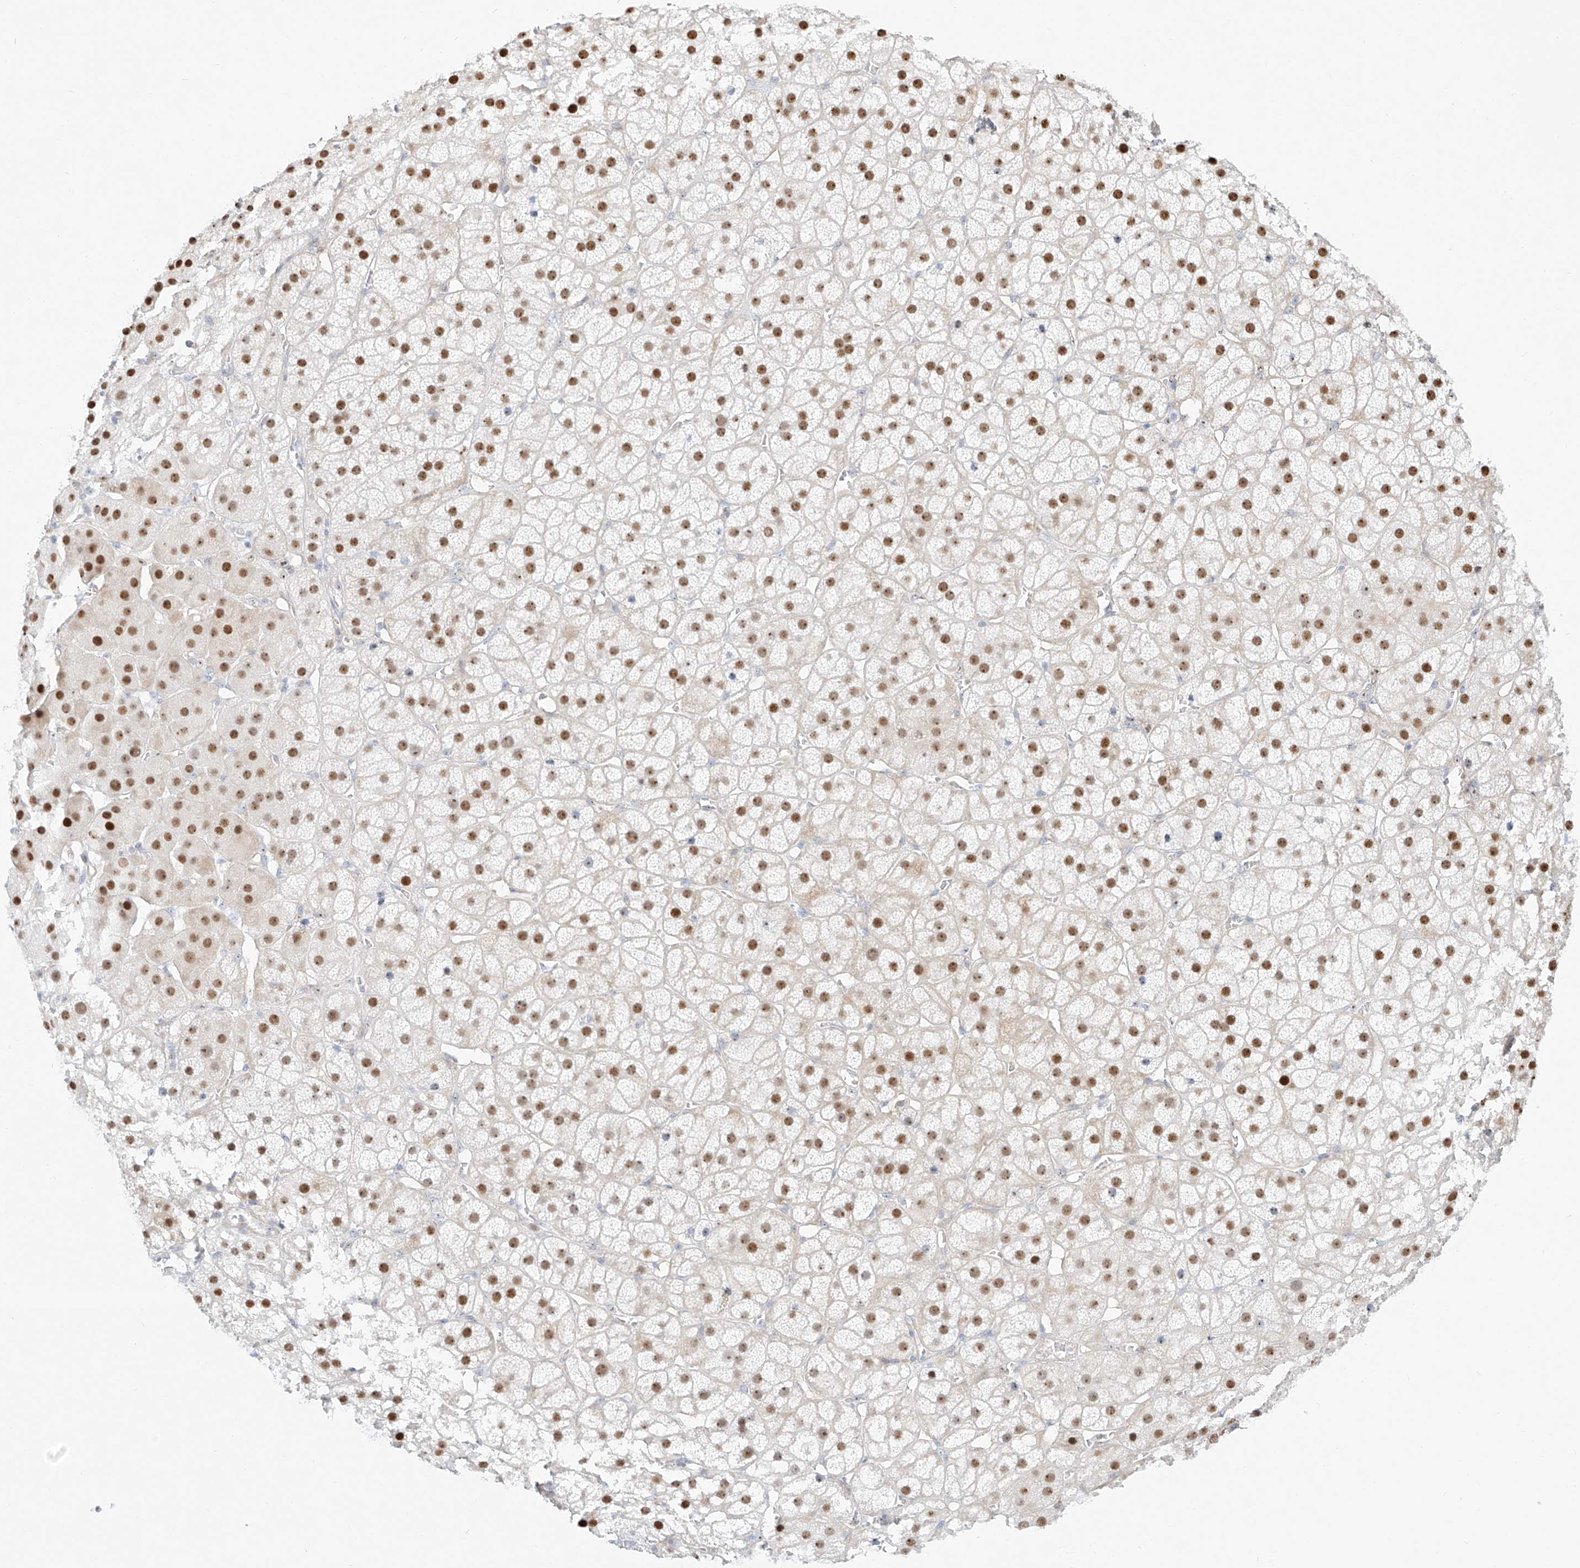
{"staining": {"intensity": "moderate", "quantity": "25%-75%", "location": "nuclear"}, "tissue": "adrenal gland", "cell_type": "Glandular cells", "image_type": "normal", "snomed": [{"axis": "morphology", "description": "Normal tissue, NOS"}, {"axis": "topography", "description": "Adrenal gland"}], "caption": "DAB (3,3'-diaminobenzidine) immunohistochemical staining of normal adrenal gland exhibits moderate nuclear protein expression in approximately 25%-75% of glandular cells. Nuclei are stained in blue.", "gene": "SNU13", "patient": {"sex": "female", "age": 57}}